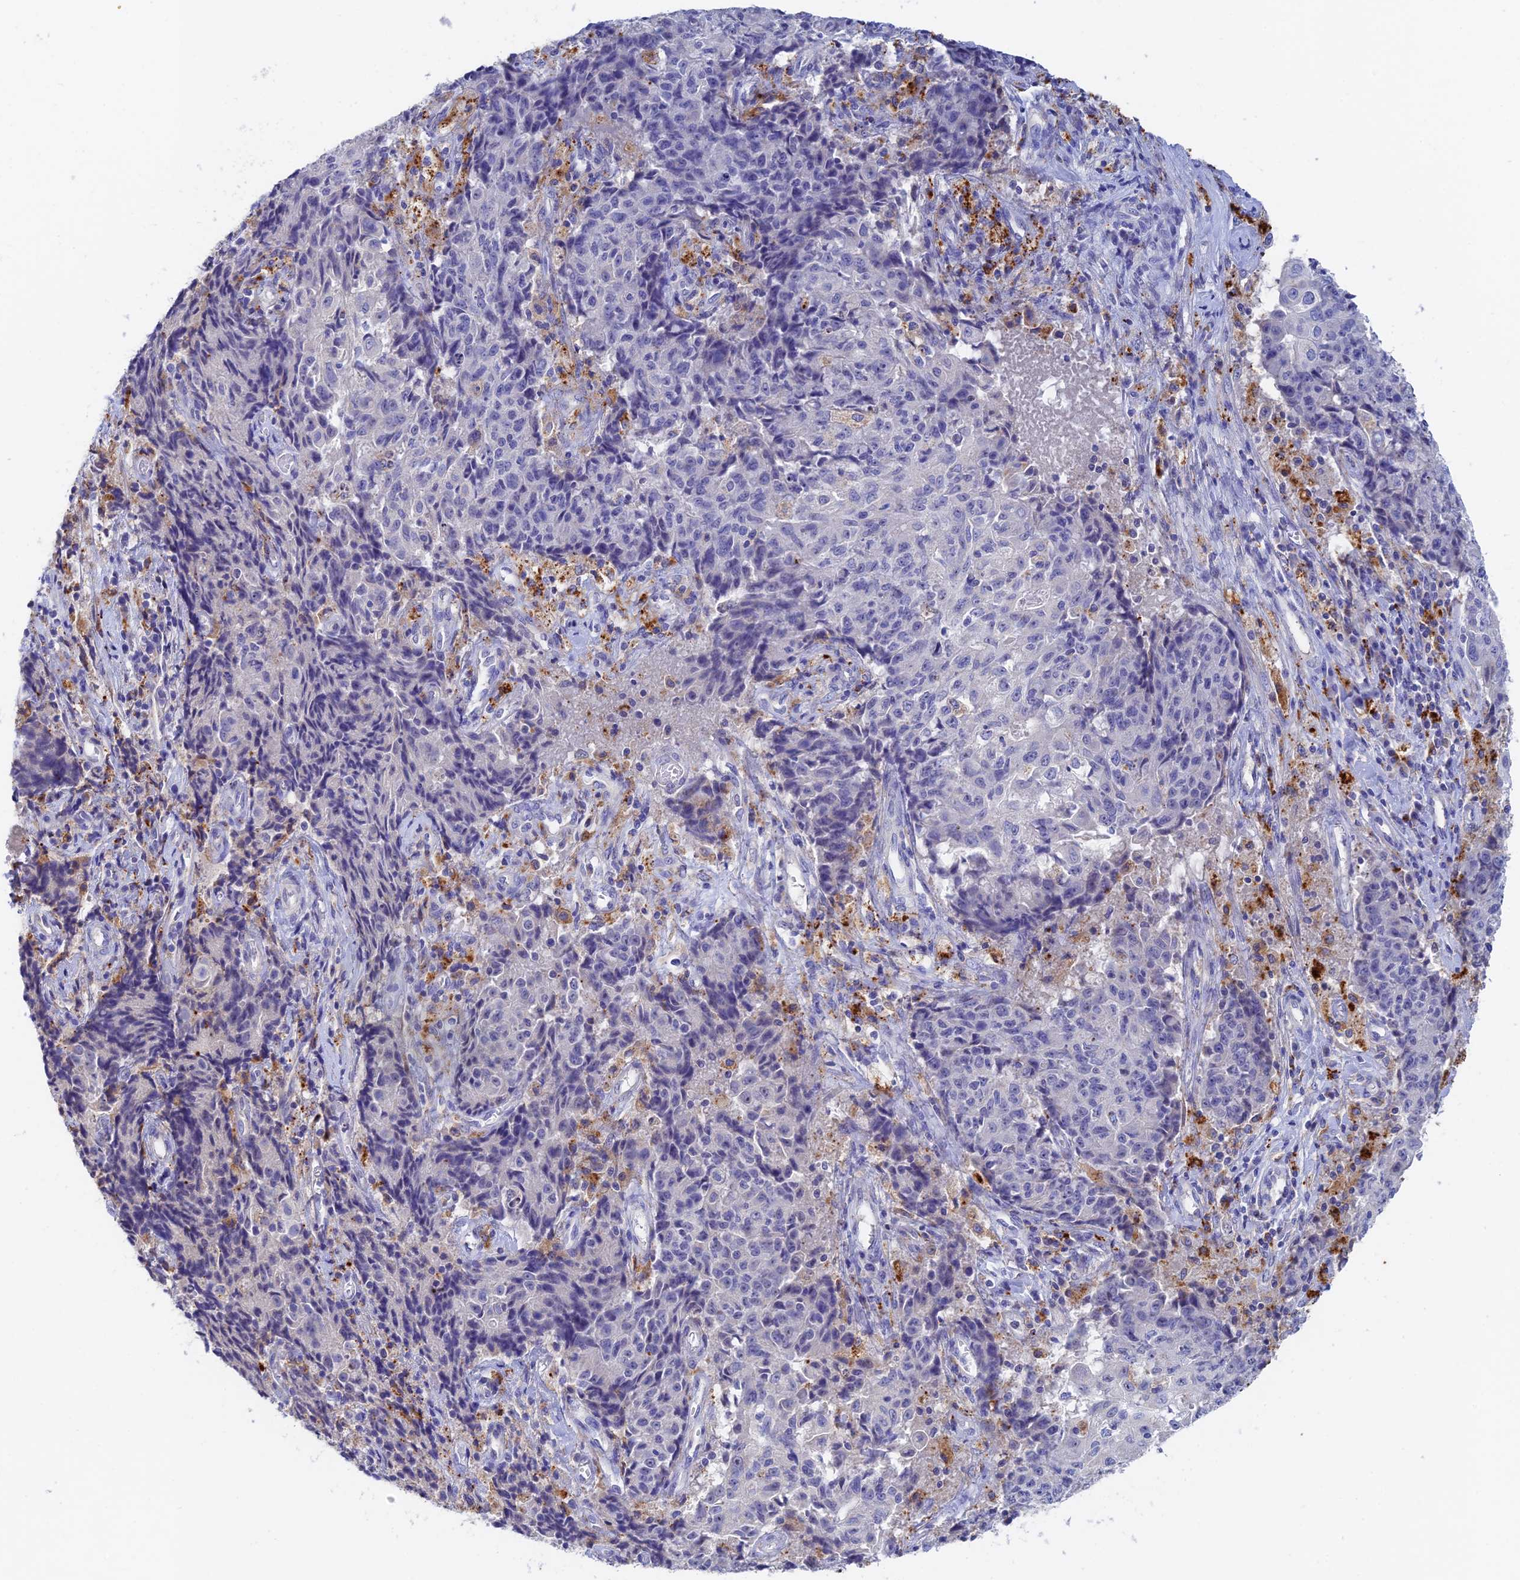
{"staining": {"intensity": "negative", "quantity": "none", "location": "none"}, "tissue": "ovarian cancer", "cell_type": "Tumor cells", "image_type": "cancer", "snomed": [{"axis": "morphology", "description": "Carcinoma, endometroid"}, {"axis": "topography", "description": "Ovary"}], "caption": "IHC micrograph of neoplastic tissue: ovarian cancer (endometroid carcinoma) stained with DAB (3,3'-diaminobenzidine) demonstrates no significant protein expression in tumor cells. (Immunohistochemistry, brightfield microscopy, high magnification).", "gene": "RPGRIP1L", "patient": {"sex": "female", "age": 42}}